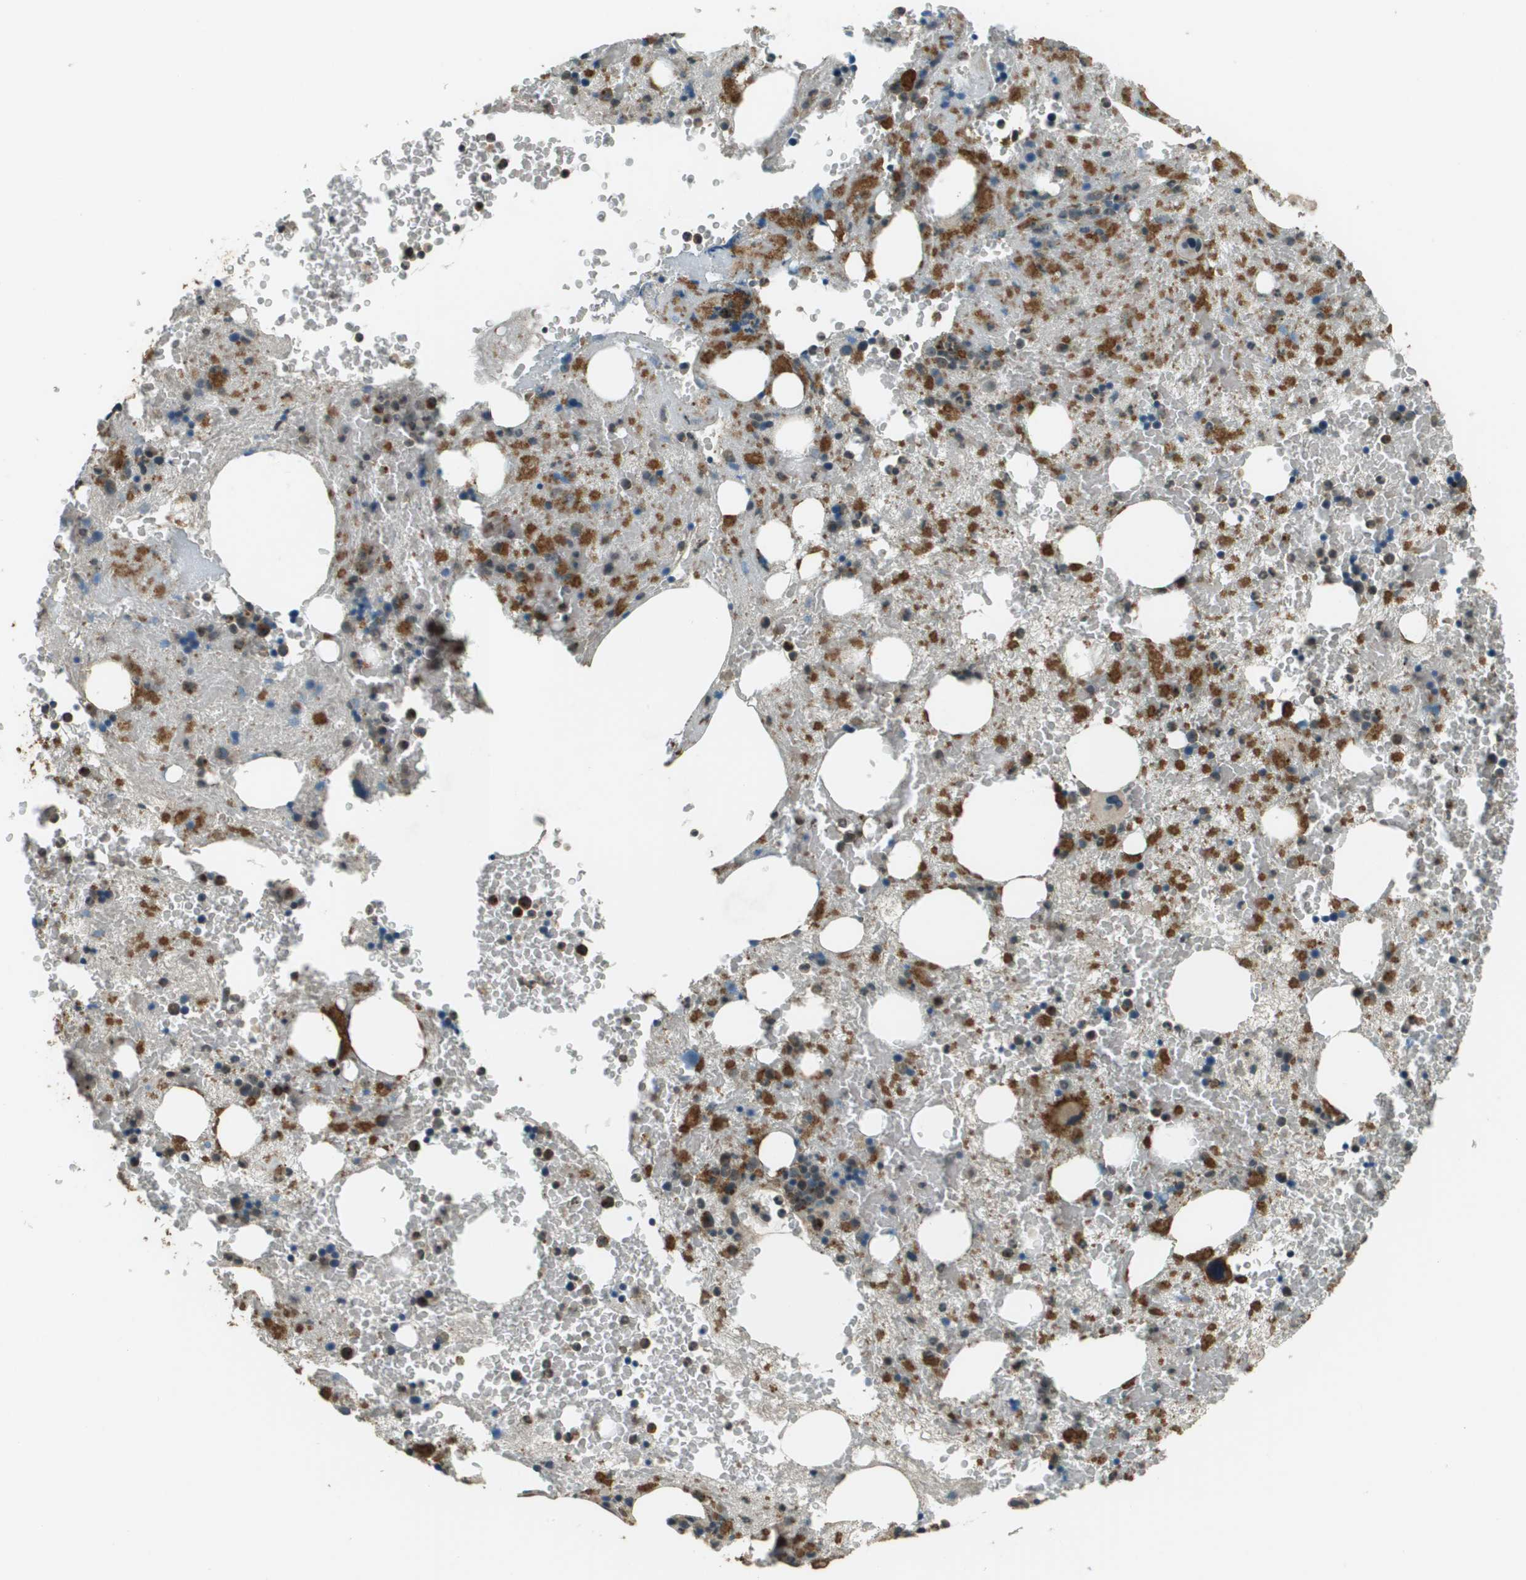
{"staining": {"intensity": "weak", "quantity": "25%-75%", "location": "cytoplasmic/membranous"}, "tissue": "bone marrow", "cell_type": "Hematopoietic cells", "image_type": "normal", "snomed": [{"axis": "morphology", "description": "Normal tissue, NOS"}, {"axis": "morphology", "description": "Inflammation, NOS"}, {"axis": "topography", "description": "Bone marrow"}], "caption": "Hematopoietic cells reveal weak cytoplasmic/membranous staining in about 25%-75% of cells in normal bone marrow. (Stains: DAB (3,3'-diaminobenzidine) in brown, nuclei in blue, Microscopy: brightfield microscopy at high magnification).", "gene": "SDC3", "patient": {"sex": "male", "age": 63}}